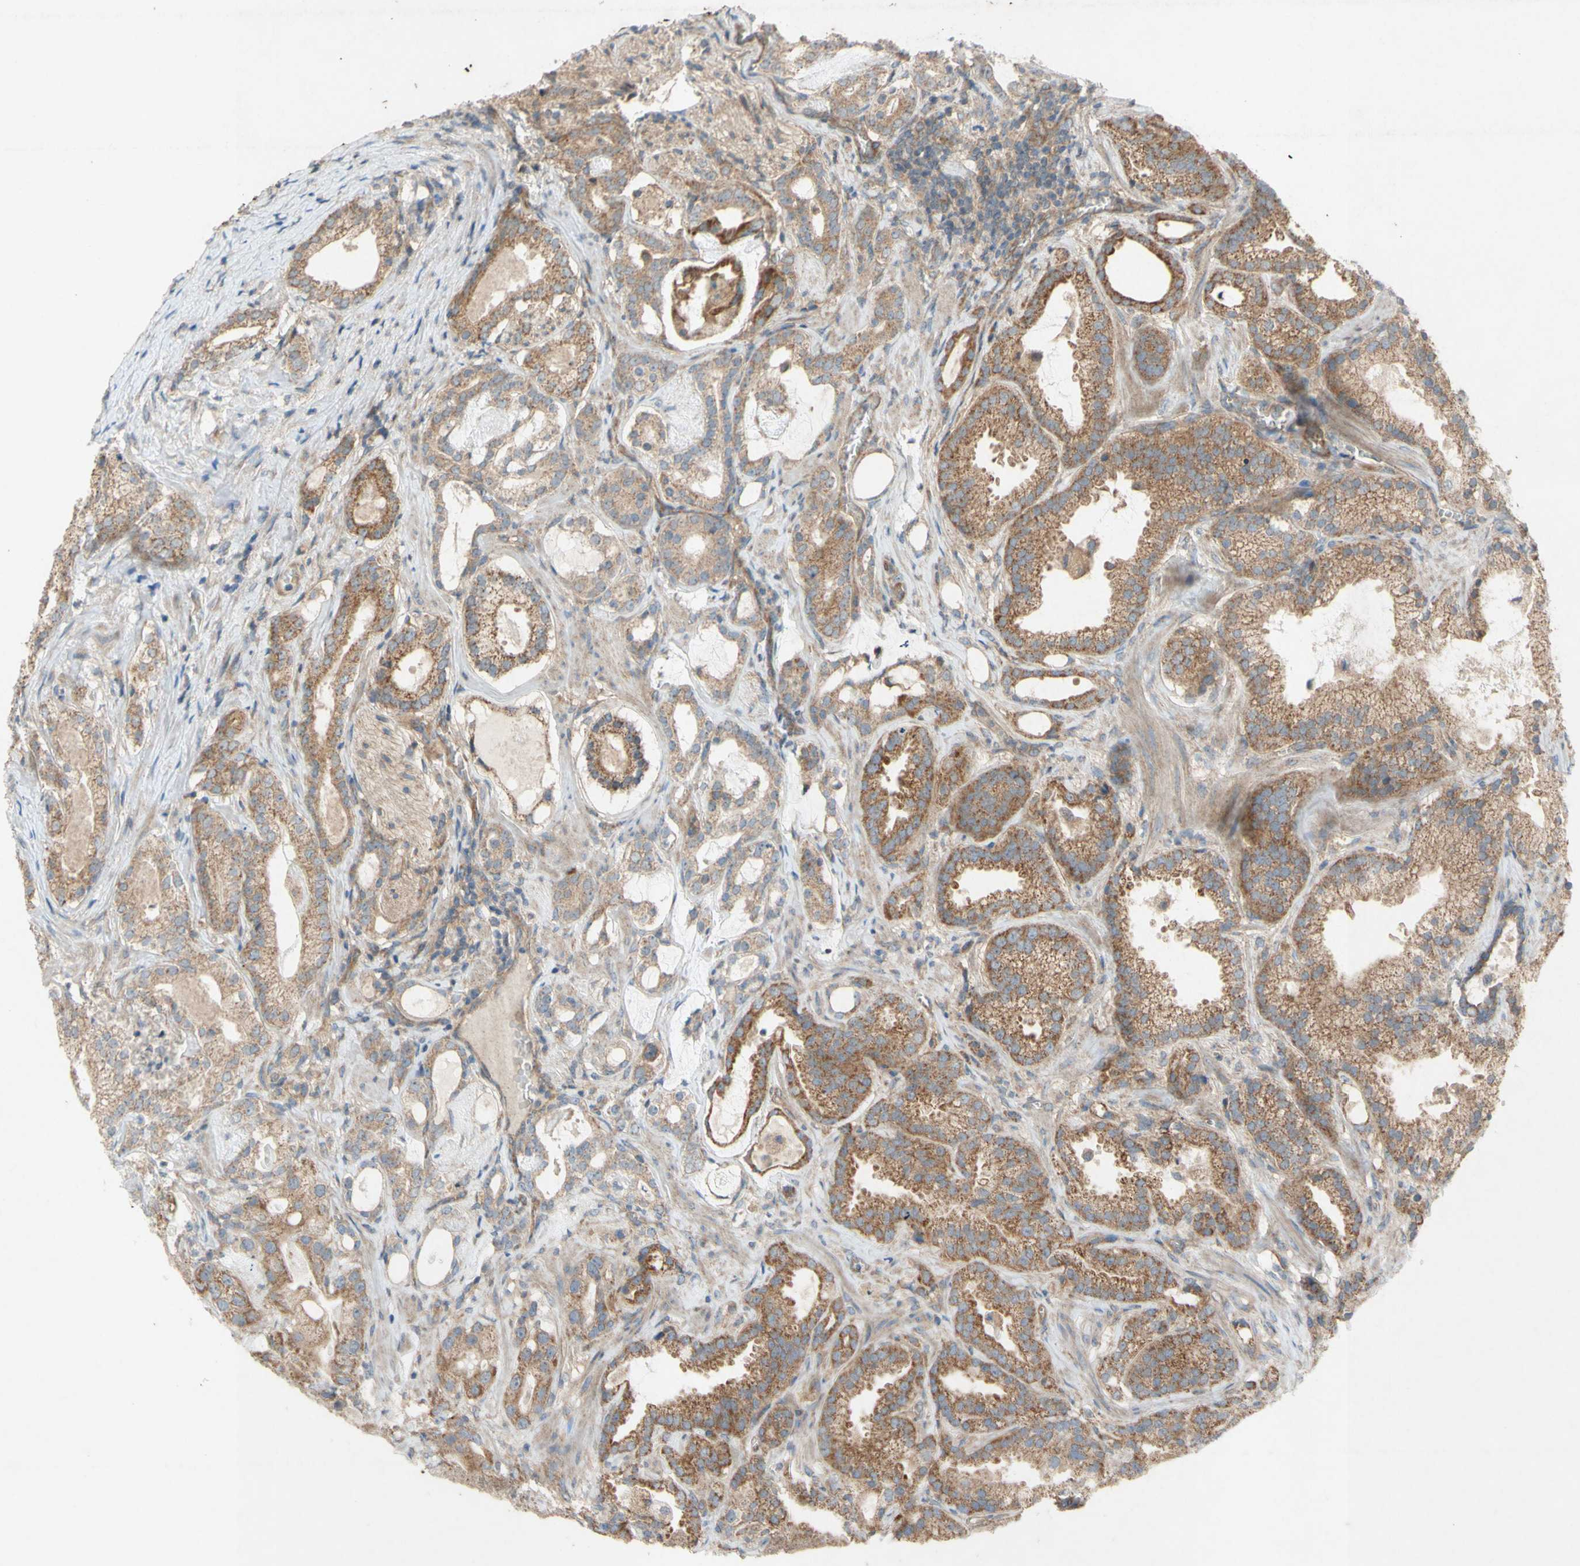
{"staining": {"intensity": "moderate", "quantity": ">75%", "location": "cytoplasmic/membranous"}, "tissue": "prostate cancer", "cell_type": "Tumor cells", "image_type": "cancer", "snomed": [{"axis": "morphology", "description": "Adenocarcinoma, Low grade"}, {"axis": "topography", "description": "Prostate"}], "caption": "Low-grade adenocarcinoma (prostate) stained with IHC displays moderate cytoplasmic/membranous expression in about >75% of tumor cells.", "gene": "TST", "patient": {"sex": "male", "age": 59}}